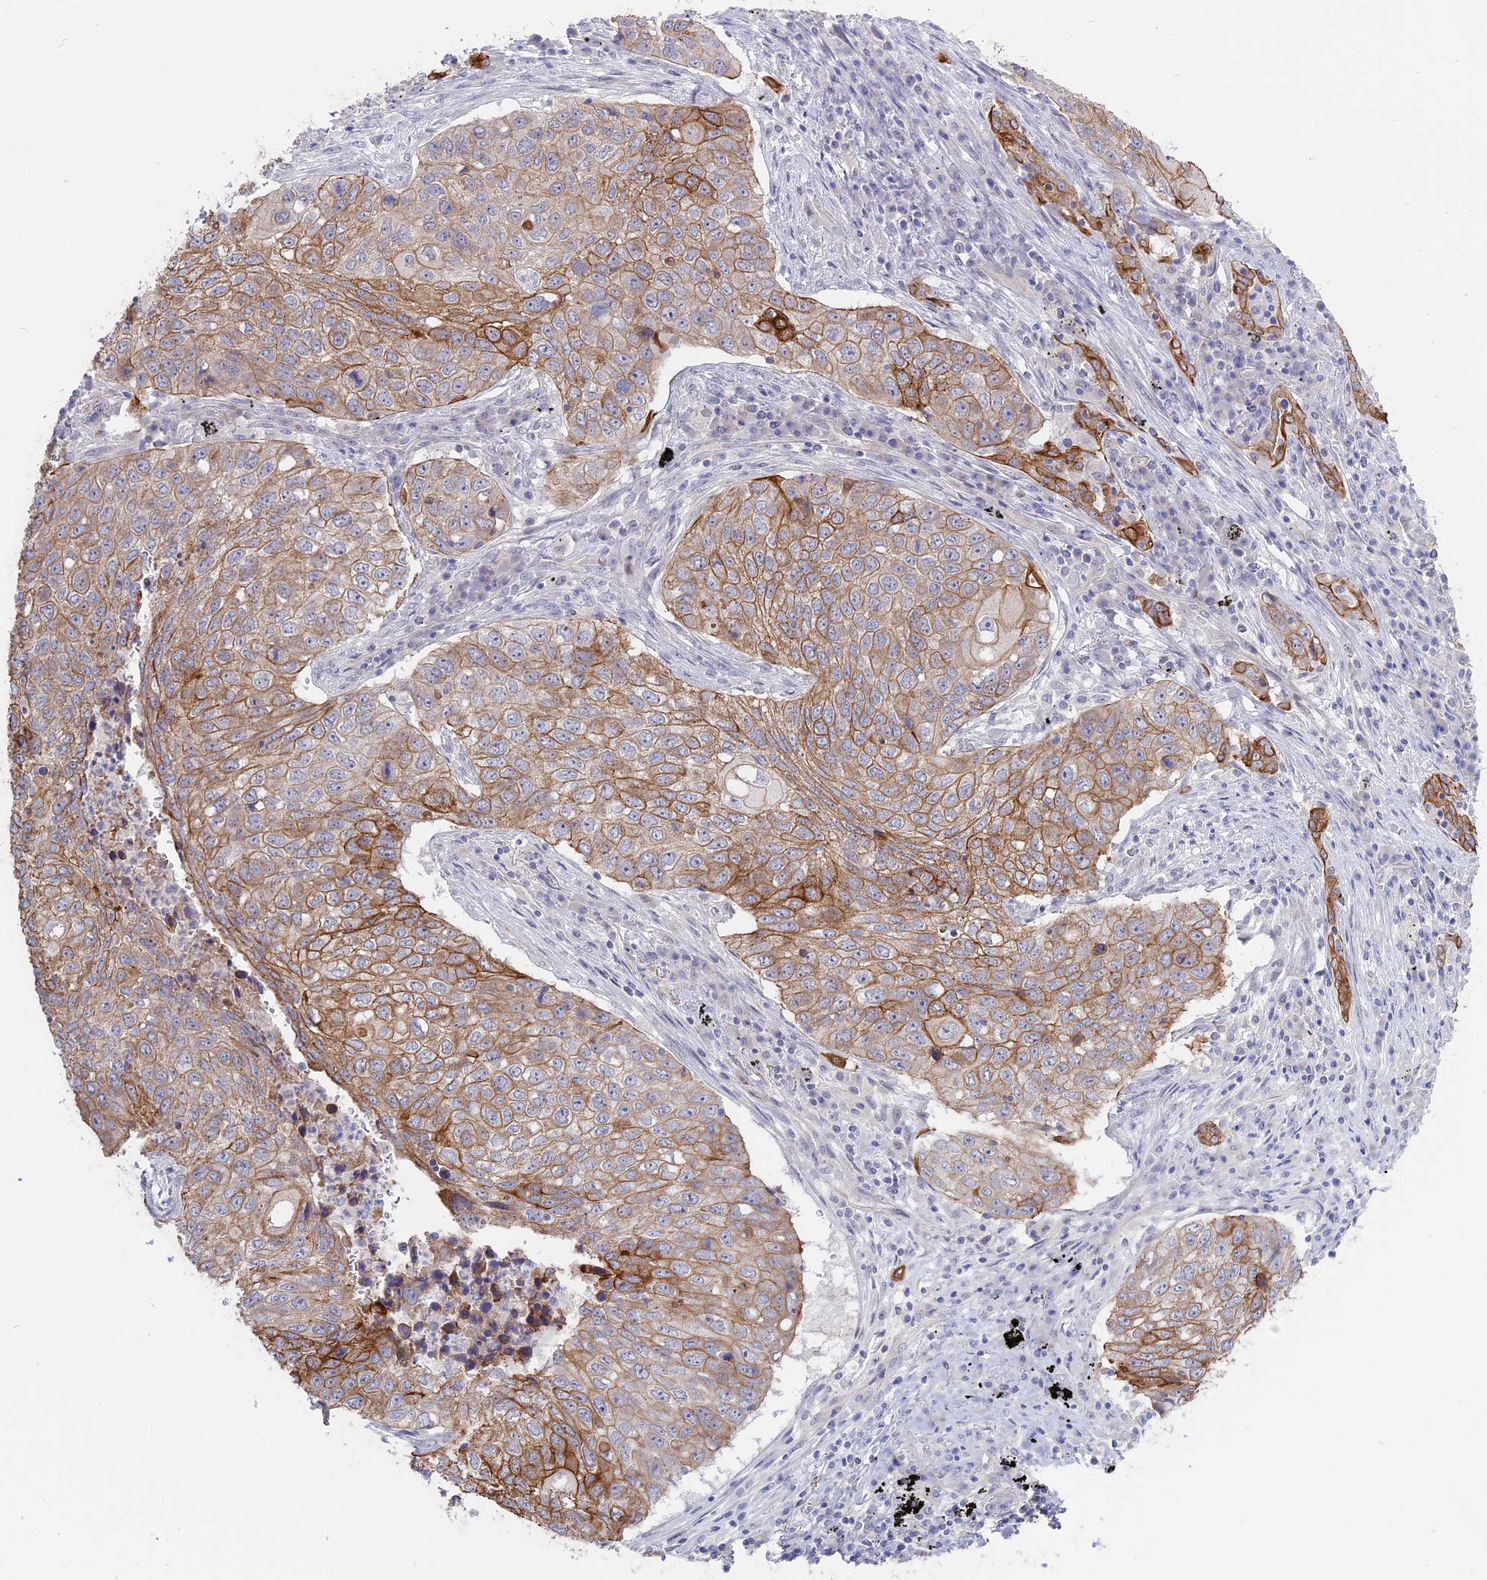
{"staining": {"intensity": "moderate", "quantity": ">75%", "location": "cytoplasmic/membranous"}, "tissue": "lung cancer", "cell_type": "Tumor cells", "image_type": "cancer", "snomed": [{"axis": "morphology", "description": "Squamous cell carcinoma, NOS"}, {"axis": "topography", "description": "Lung"}], "caption": "Human lung squamous cell carcinoma stained for a protein (brown) shows moderate cytoplasmic/membranous positive positivity in approximately >75% of tumor cells.", "gene": "MYO5B", "patient": {"sex": "female", "age": 63}}